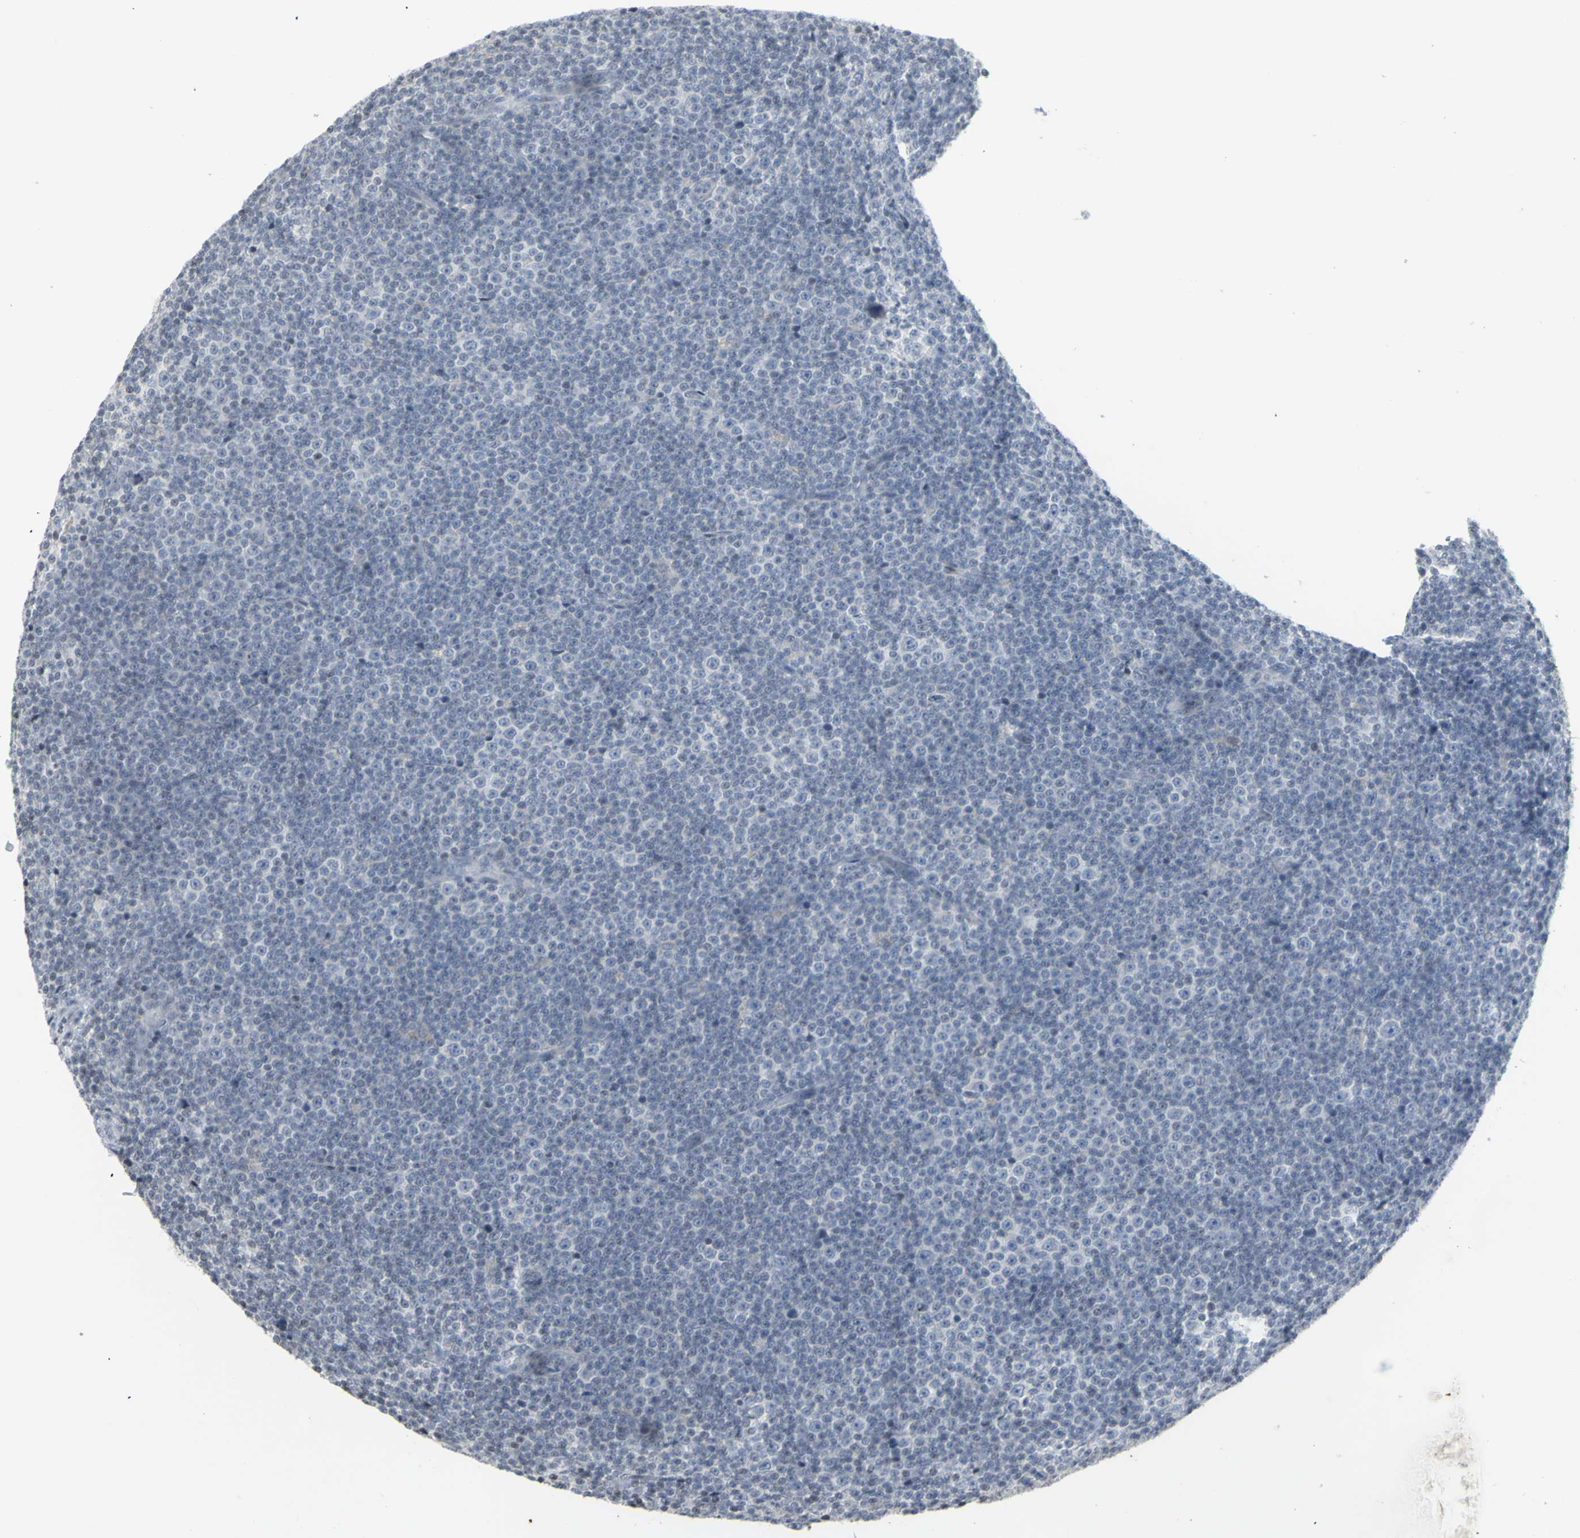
{"staining": {"intensity": "negative", "quantity": "none", "location": "none"}, "tissue": "lymphoma", "cell_type": "Tumor cells", "image_type": "cancer", "snomed": [{"axis": "morphology", "description": "Malignant lymphoma, non-Hodgkin's type, Low grade"}, {"axis": "topography", "description": "Lymph node"}], "caption": "The image reveals no significant positivity in tumor cells of malignant lymphoma, non-Hodgkin's type (low-grade).", "gene": "MUC5AC", "patient": {"sex": "female", "age": 67}}